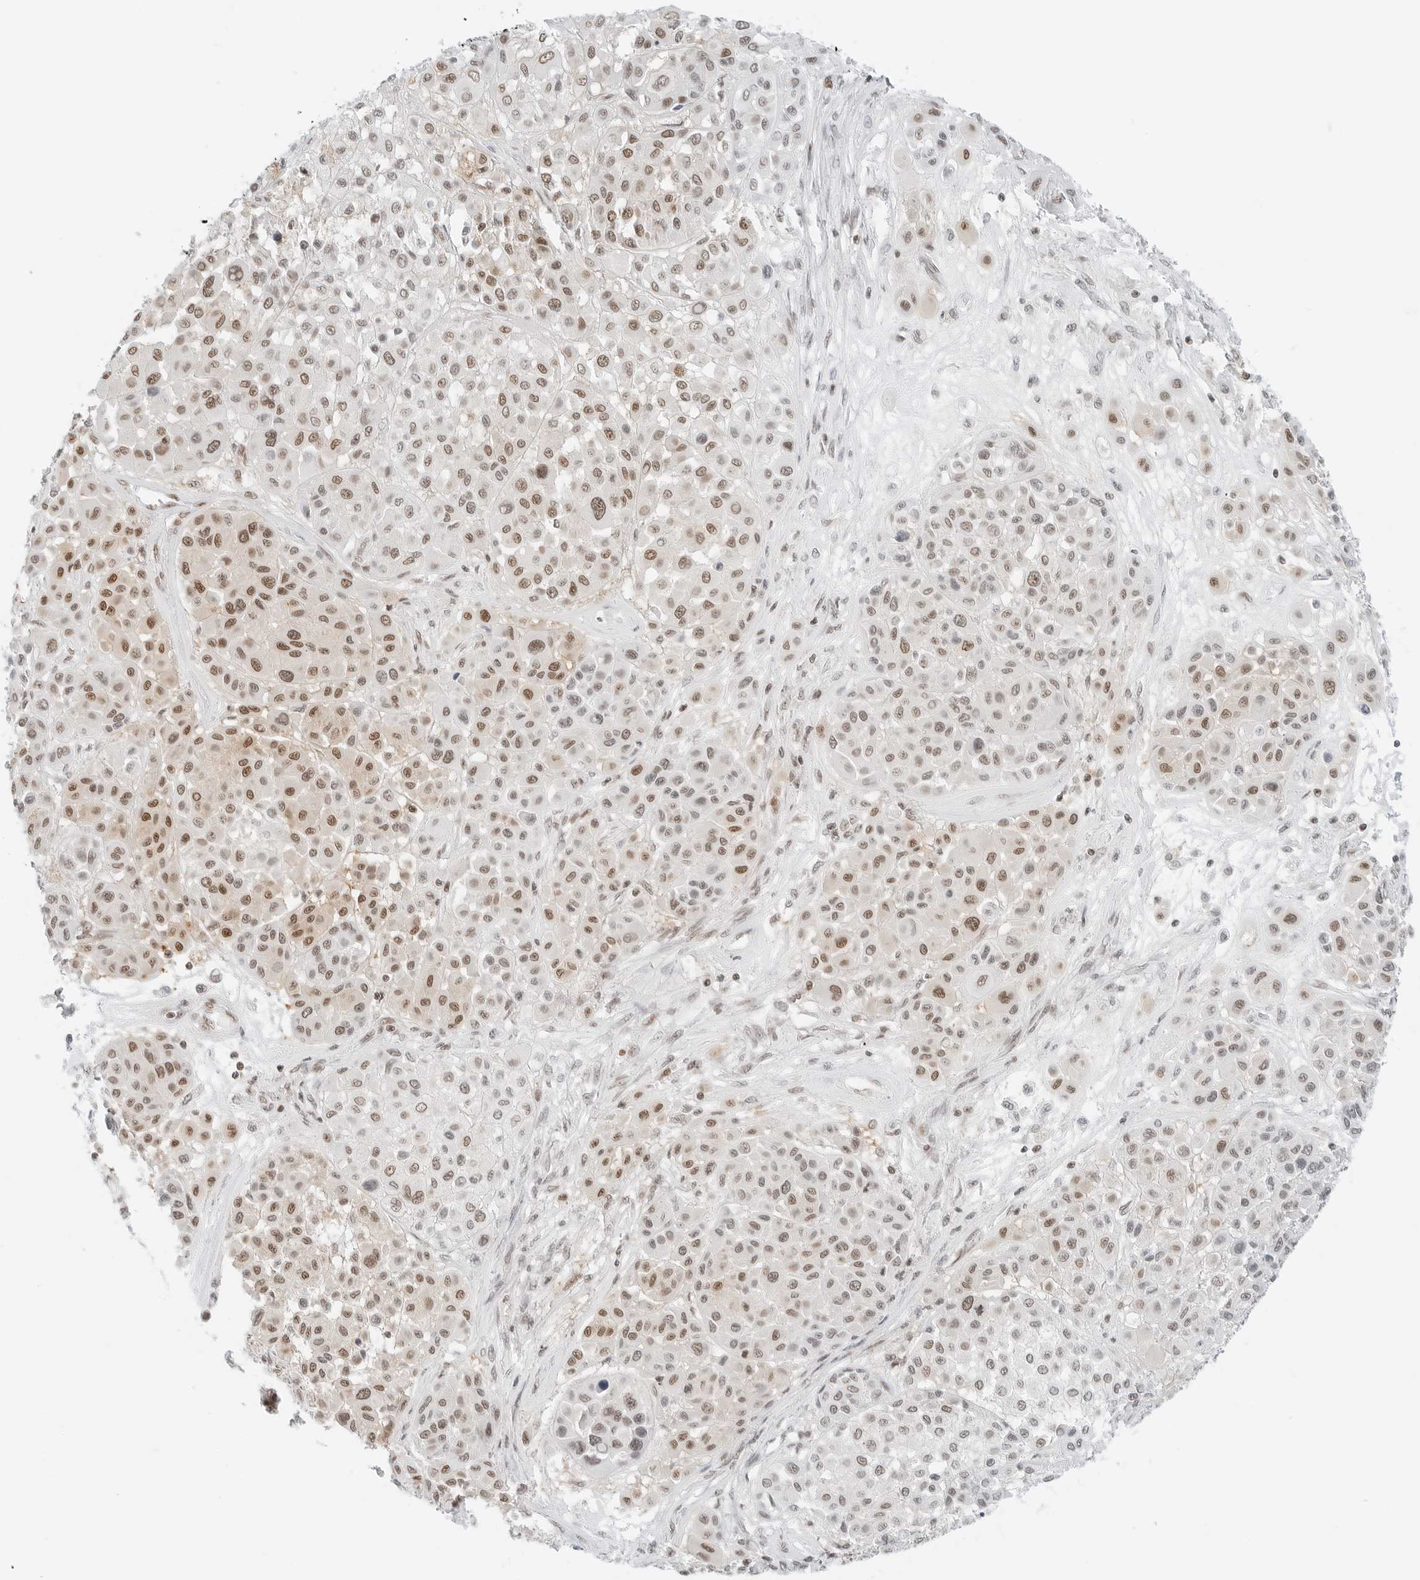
{"staining": {"intensity": "moderate", "quantity": "25%-75%", "location": "nuclear"}, "tissue": "melanoma", "cell_type": "Tumor cells", "image_type": "cancer", "snomed": [{"axis": "morphology", "description": "Malignant melanoma, Metastatic site"}, {"axis": "topography", "description": "Soft tissue"}], "caption": "Immunohistochemical staining of human melanoma displays medium levels of moderate nuclear protein expression in approximately 25%-75% of tumor cells. (DAB IHC, brown staining for protein, blue staining for nuclei).", "gene": "CRTC2", "patient": {"sex": "male", "age": 41}}